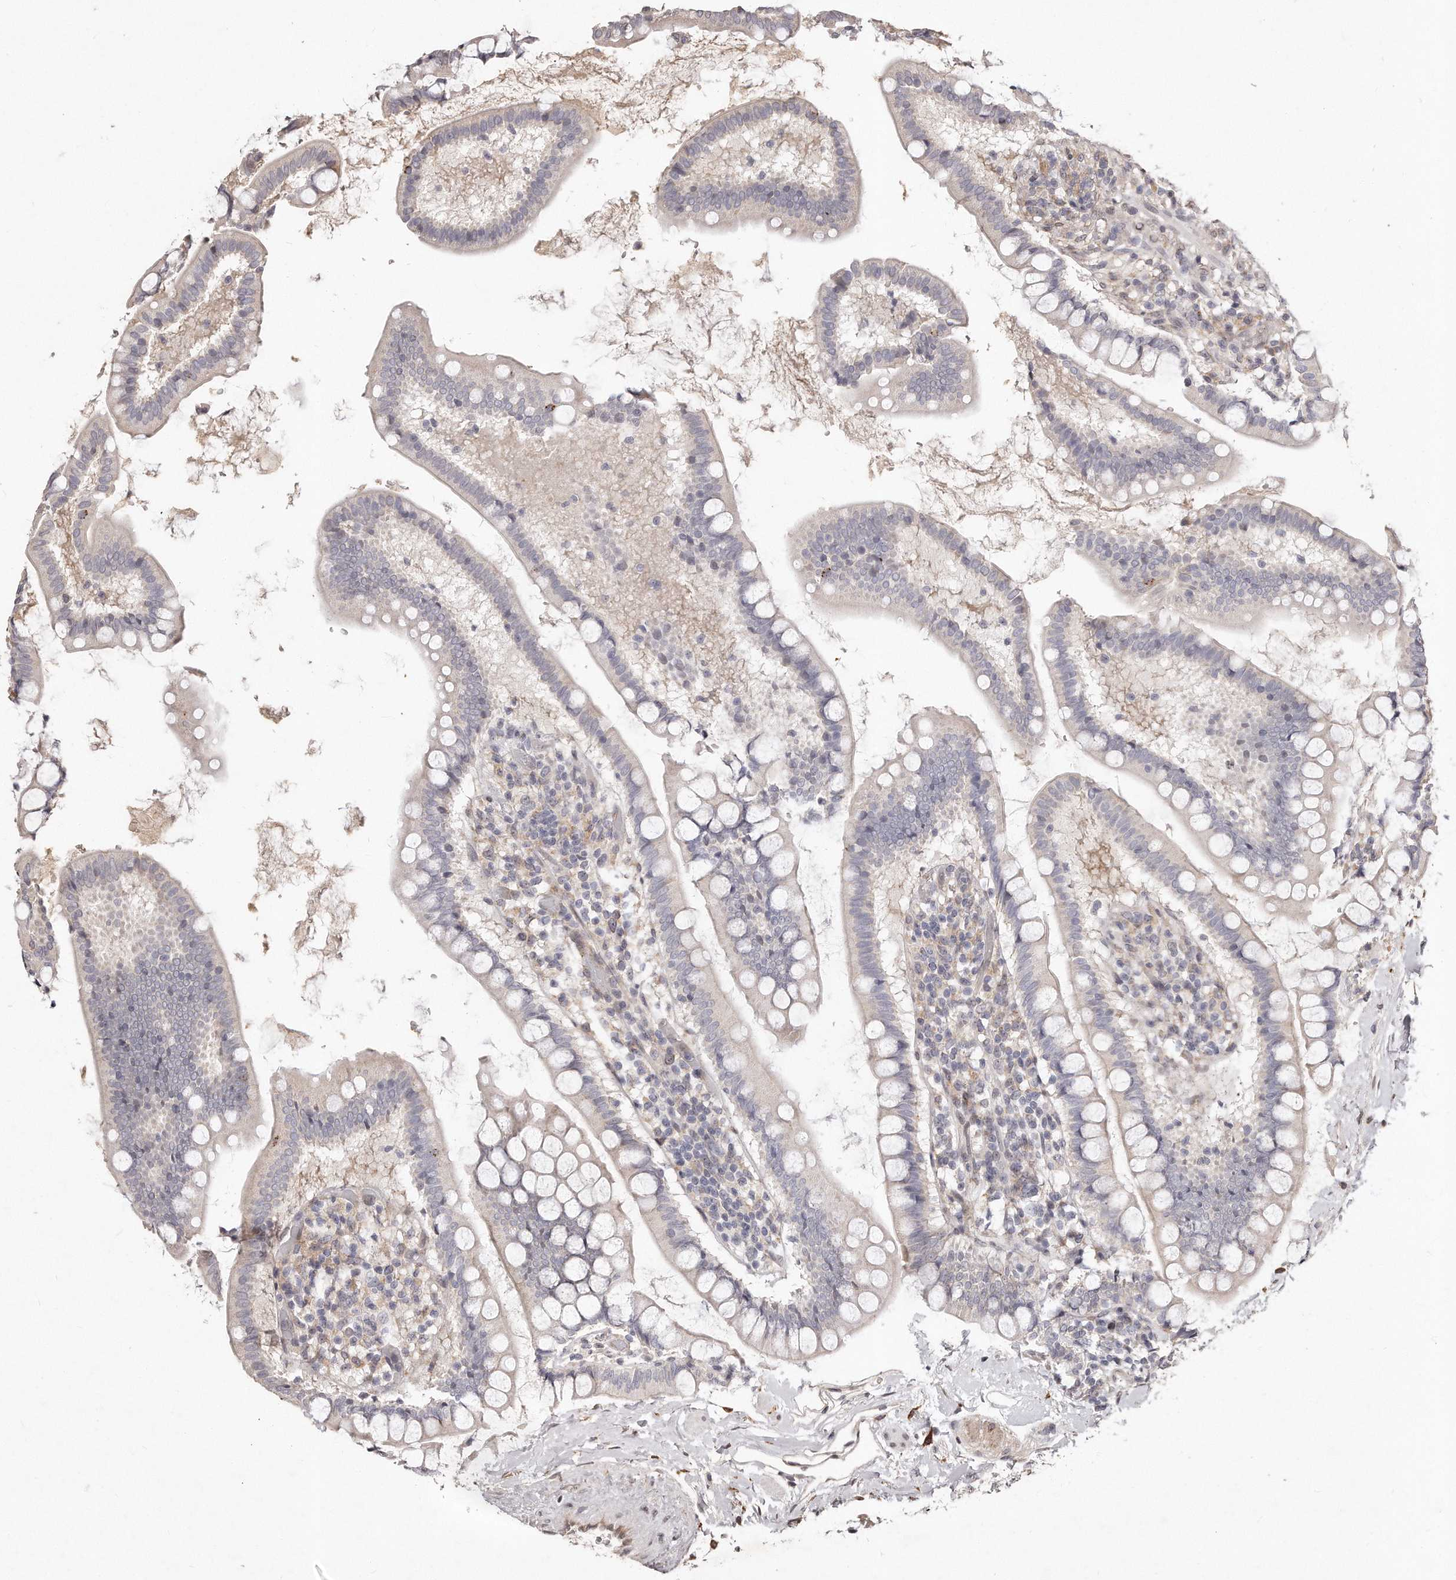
{"staining": {"intensity": "negative", "quantity": "none", "location": "none"}, "tissue": "small intestine", "cell_type": "Glandular cells", "image_type": "normal", "snomed": [{"axis": "morphology", "description": "Normal tissue, NOS"}, {"axis": "topography", "description": "Small intestine"}], "caption": "A high-resolution micrograph shows immunohistochemistry (IHC) staining of benign small intestine, which shows no significant expression in glandular cells. (DAB (3,3'-diaminobenzidine) immunohistochemistry visualized using brightfield microscopy, high magnification).", "gene": "HASPIN", "patient": {"sex": "female", "age": 84}}